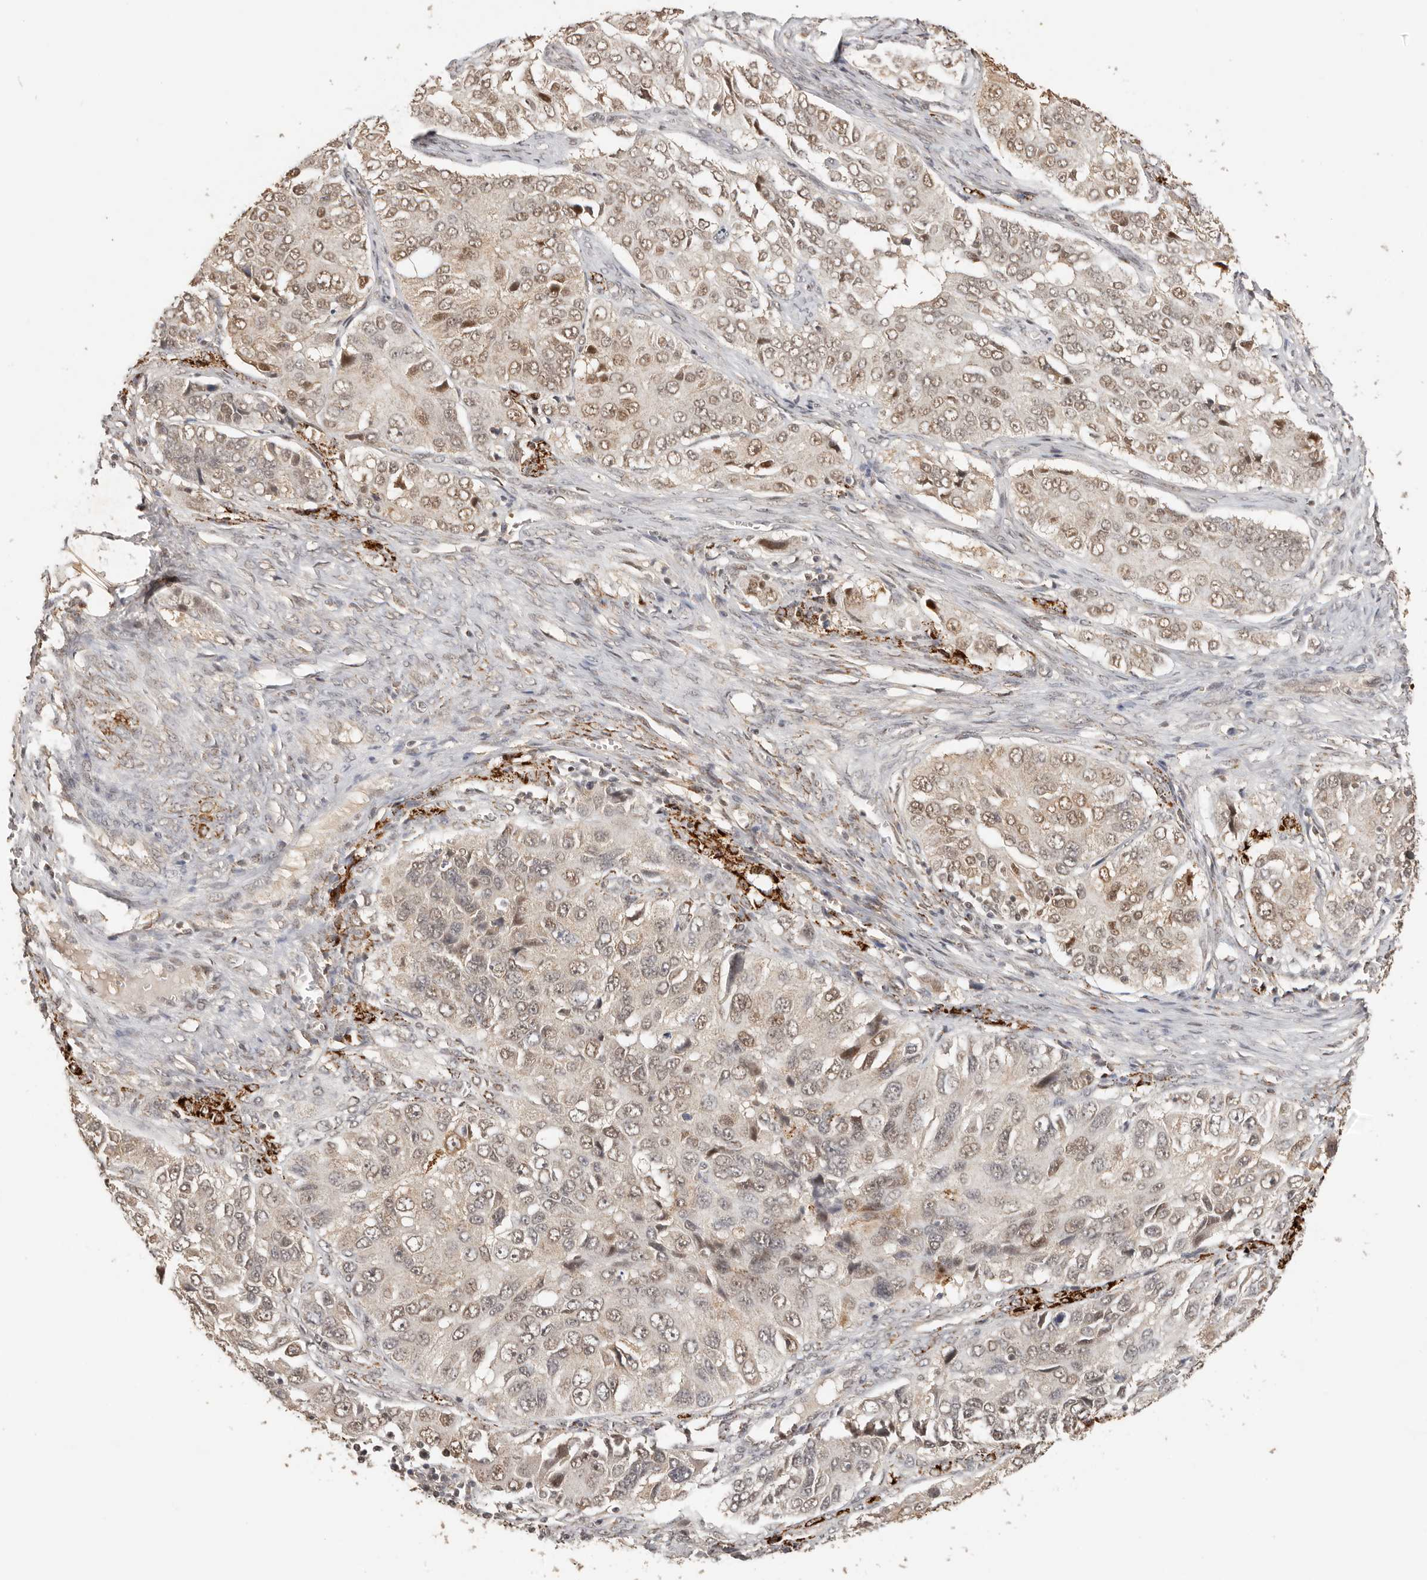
{"staining": {"intensity": "moderate", "quantity": "25%-75%", "location": "cytoplasmic/membranous,nuclear"}, "tissue": "ovarian cancer", "cell_type": "Tumor cells", "image_type": "cancer", "snomed": [{"axis": "morphology", "description": "Carcinoma, endometroid"}, {"axis": "topography", "description": "Ovary"}], "caption": "Protein expression analysis of human ovarian endometroid carcinoma reveals moderate cytoplasmic/membranous and nuclear staining in about 25%-75% of tumor cells. The protein is stained brown, and the nuclei are stained in blue (DAB IHC with brightfield microscopy, high magnification).", "gene": "SEC14L1", "patient": {"sex": "female", "age": 51}}